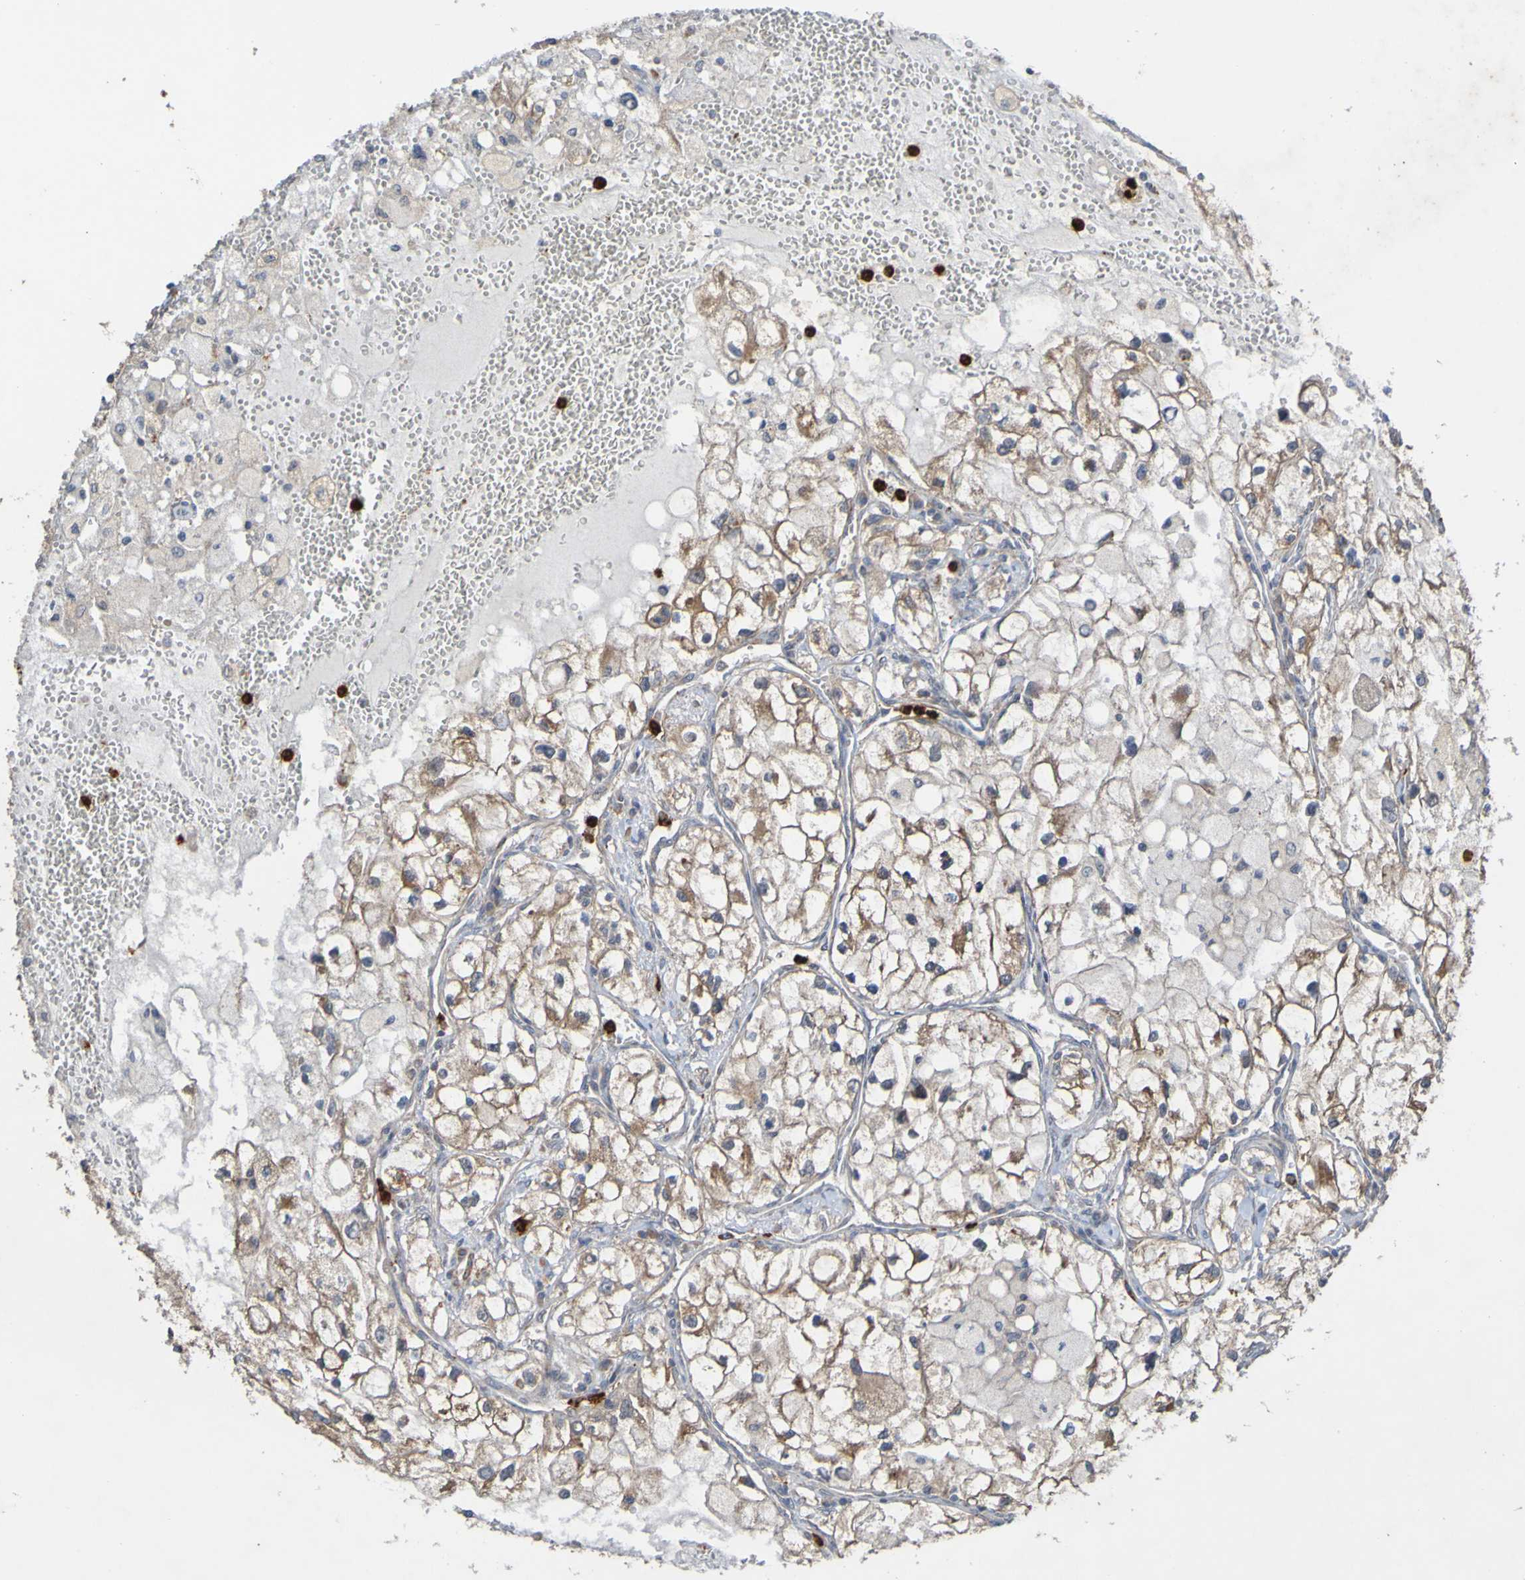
{"staining": {"intensity": "moderate", "quantity": ">75%", "location": "cytoplasmic/membranous"}, "tissue": "renal cancer", "cell_type": "Tumor cells", "image_type": "cancer", "snomed": [{"axis": "morphology", "description": "Adenocarcinoma, NOS"}, {"axis": "topography", "description": "Kidney"}], "caption": "Adenocarcinoma (renal) tissue reveals moderate cytoplasmic/membranous expression in about >75% of tumor cells, visualized by immunohistochemistry.", "gene": "ST8SIA6", "patient": {"sex": "female", "age": 70}}